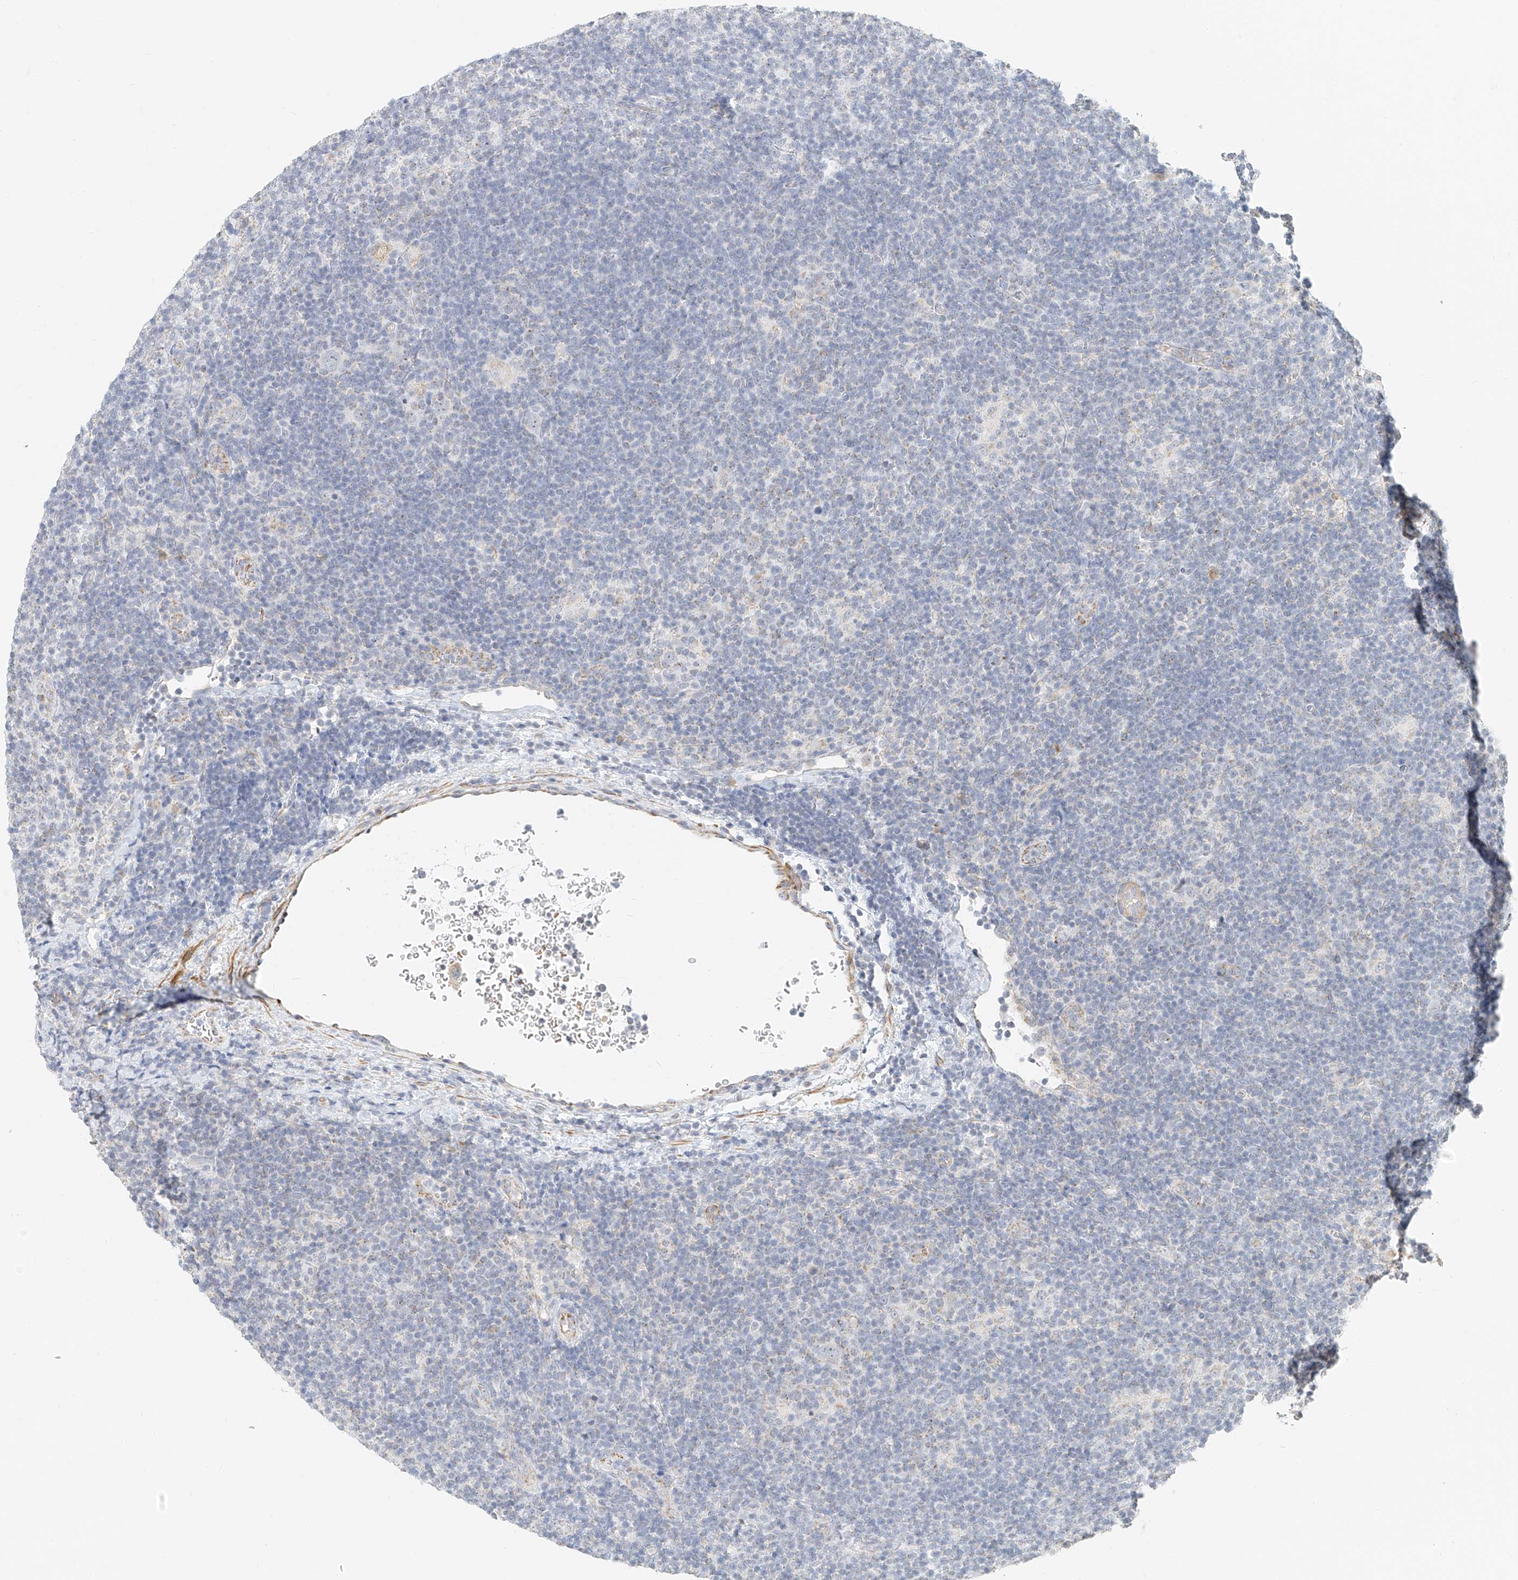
{"staining": {"intensity": "negative", "quantity": "none", "location": "none"}, "tissue": "lymphoma", "cell_type": "Tumor cells", "image_type": "cancer", "snomed": [{"axis": "morphology", "description": "Hodgkin's disease, NOS"}, {"axis": "topography", "description": "Lymph node"}], "caption": "The immunohistochemistry histopathology image has no significant positivity in tumor cells of Hodgkin's disease tissue. (DAB IHC, high magnification).", "gene": "CXorf58", "patient": {"sex": "female", "age": 57}}